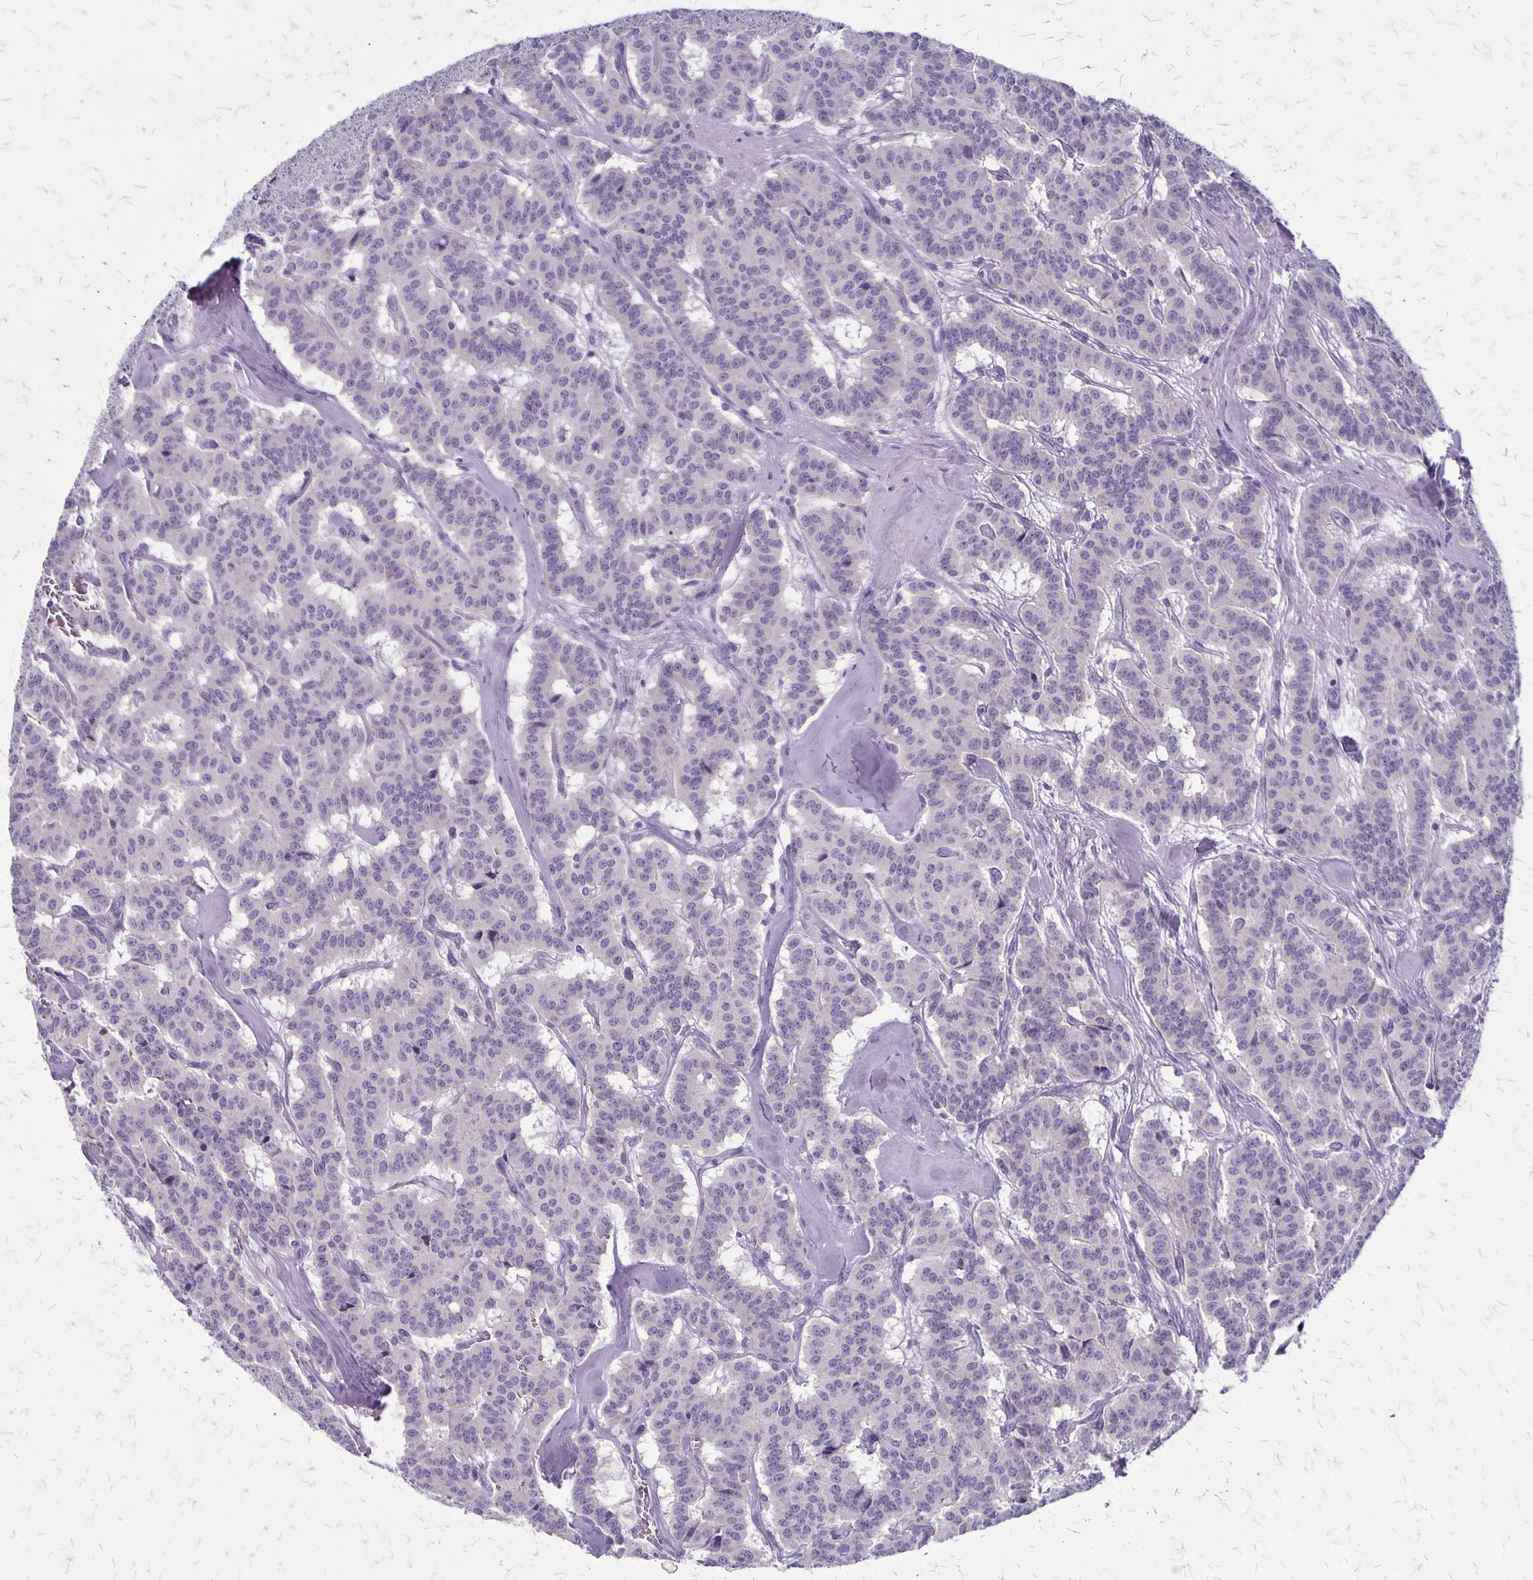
{"staining": {"intensity": "negative", "quantity": "none", "location": "none"}, "tissue": "carcinoid", "cell_type": "Tumor cells", "image_type": "cancer", "snomed": [{"axis": "morphology", "description": "Normal tissue, NOS"}, {"axis": "morphology", "description": "Carcinoid, malignant, NOS"}, {"axis": "topography", "description": "Lung"}], "caption": "Tumor cells are negative for brown protein staining in carcinoid.", "gene": "PLXNB3", "patient": {"sex": "female", "age": 46}}